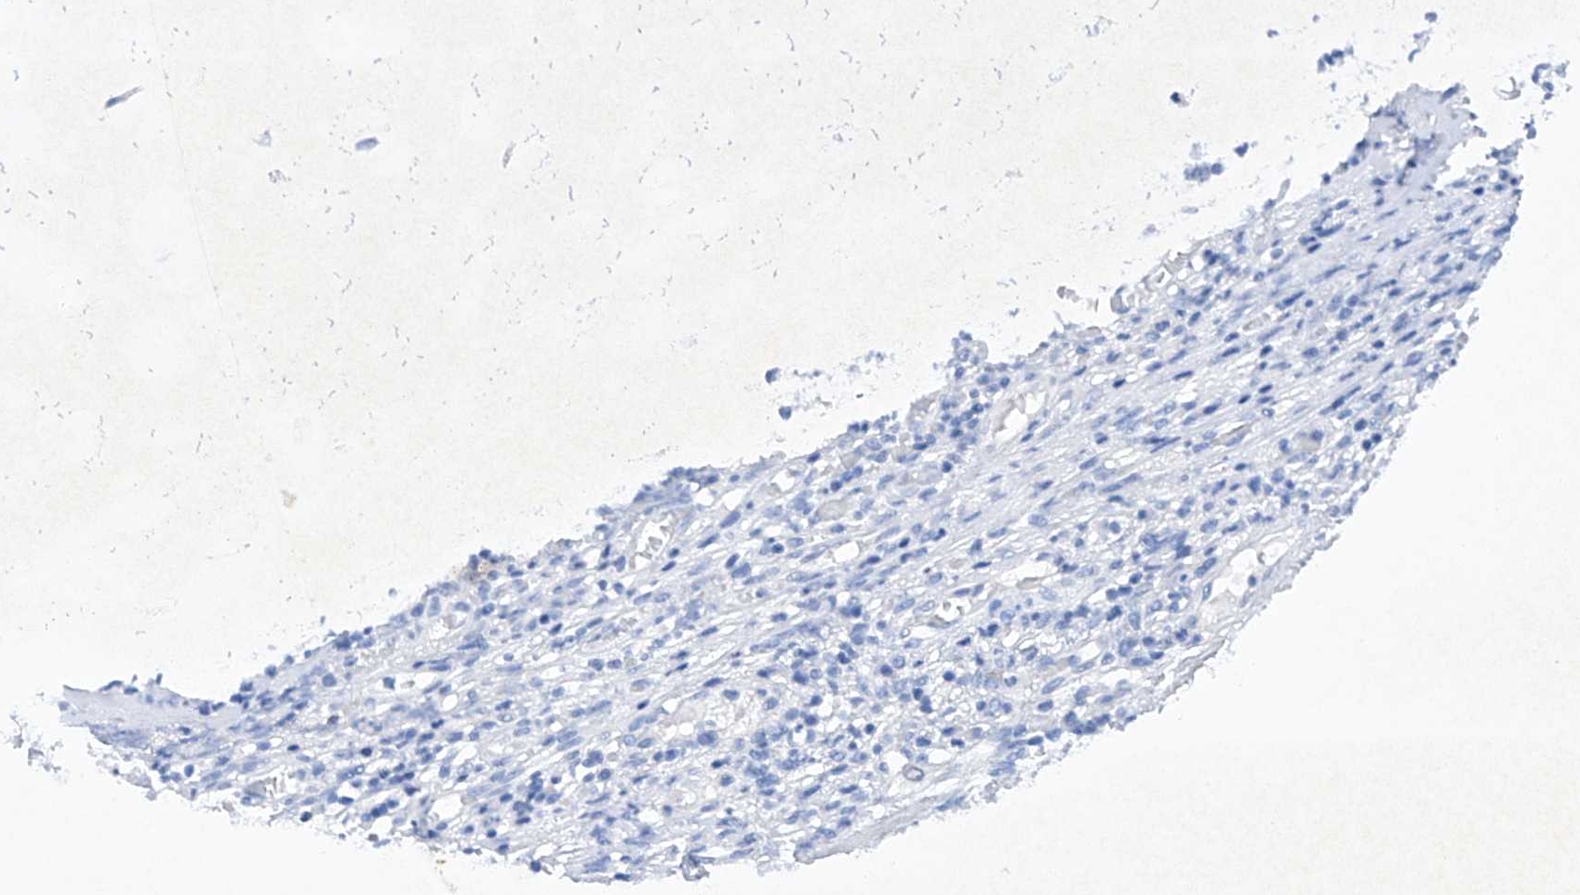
{"staining": {"intensity": "negative", "quantity": "none", "location": "none"}, "tissue": "adipose tissue", "cell_type": "Adipocytes", "image_type": "normal", "snomed": [{"axis": "morphology", "description": "Normal tissue, NOS"}, {"axis": "morphology", "description": "Basal cell carcinoma"}, {"axis": "topography", "description": "Cartilage tissue"}, {"axis": "topography", "description": "Nasopharynx"}, {"axis": "topography", "description": "Oral tissue"}], "caption": "Protein analysis of normal adipose tissue exhibits no significant positivity in adipocytes. (Immunohistochemistry, brightfield microscopy, high magnification).", "gene": "BARX2", "patient": {"sex": "female", "age": 77}}